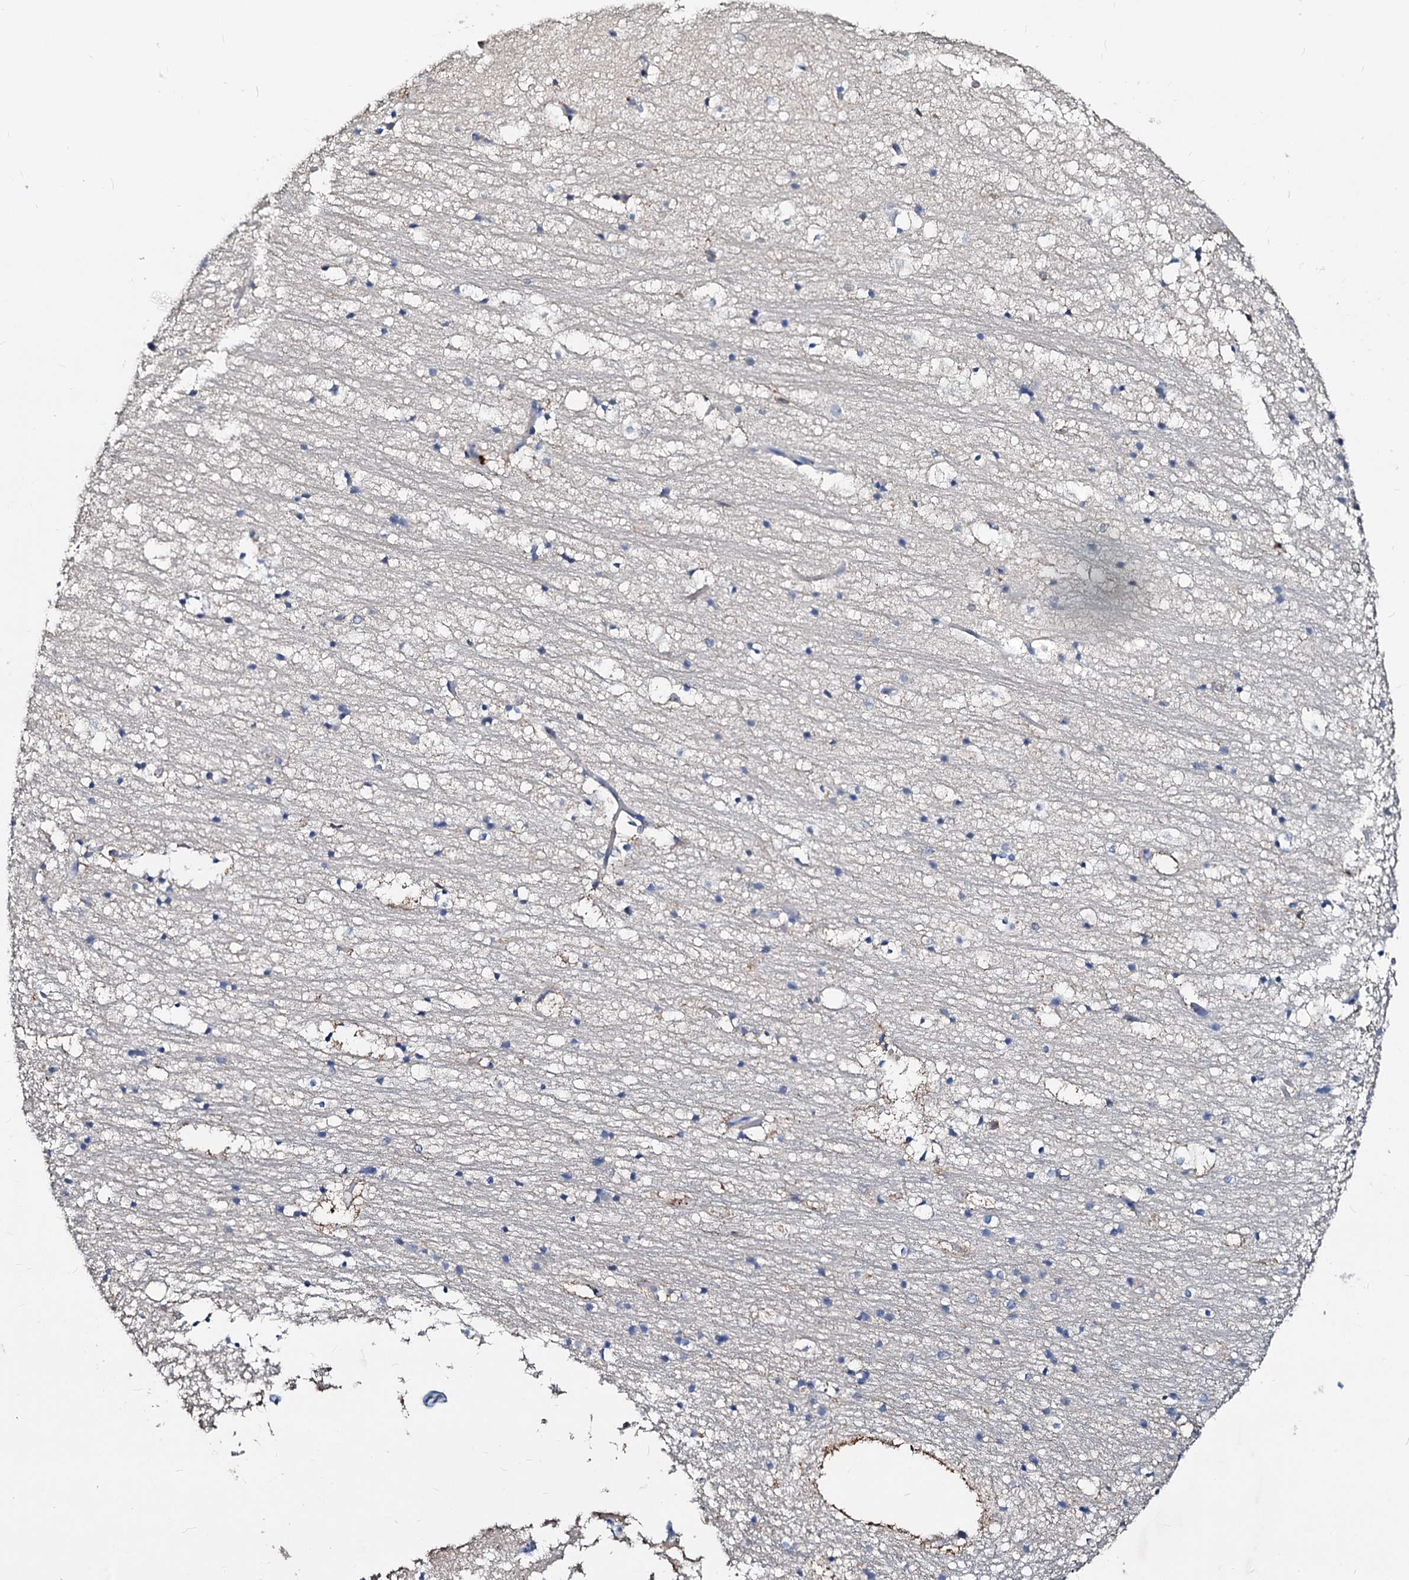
{"staining": {"intensity": "negative", "quantity": "none", "location": "none"}, "tissue": "hippocampus", "cell_type": "Glial cells", "image_type": "normal", "snomed": [{"axis": "morphology", "description": "Normal tissue, NOS"}, {"axis": "topography", "description": "Hippocampus"}], "caption": "Glial cells are negative for protein expression in benign human hippocampus. (Brightfield microscopy of DAB (3,3'-diaminobenzidine) immunohistochemistry (IHC) at high magnification).", "gene": "ACY3", "patient": {"sex": "female", "age": 52}}